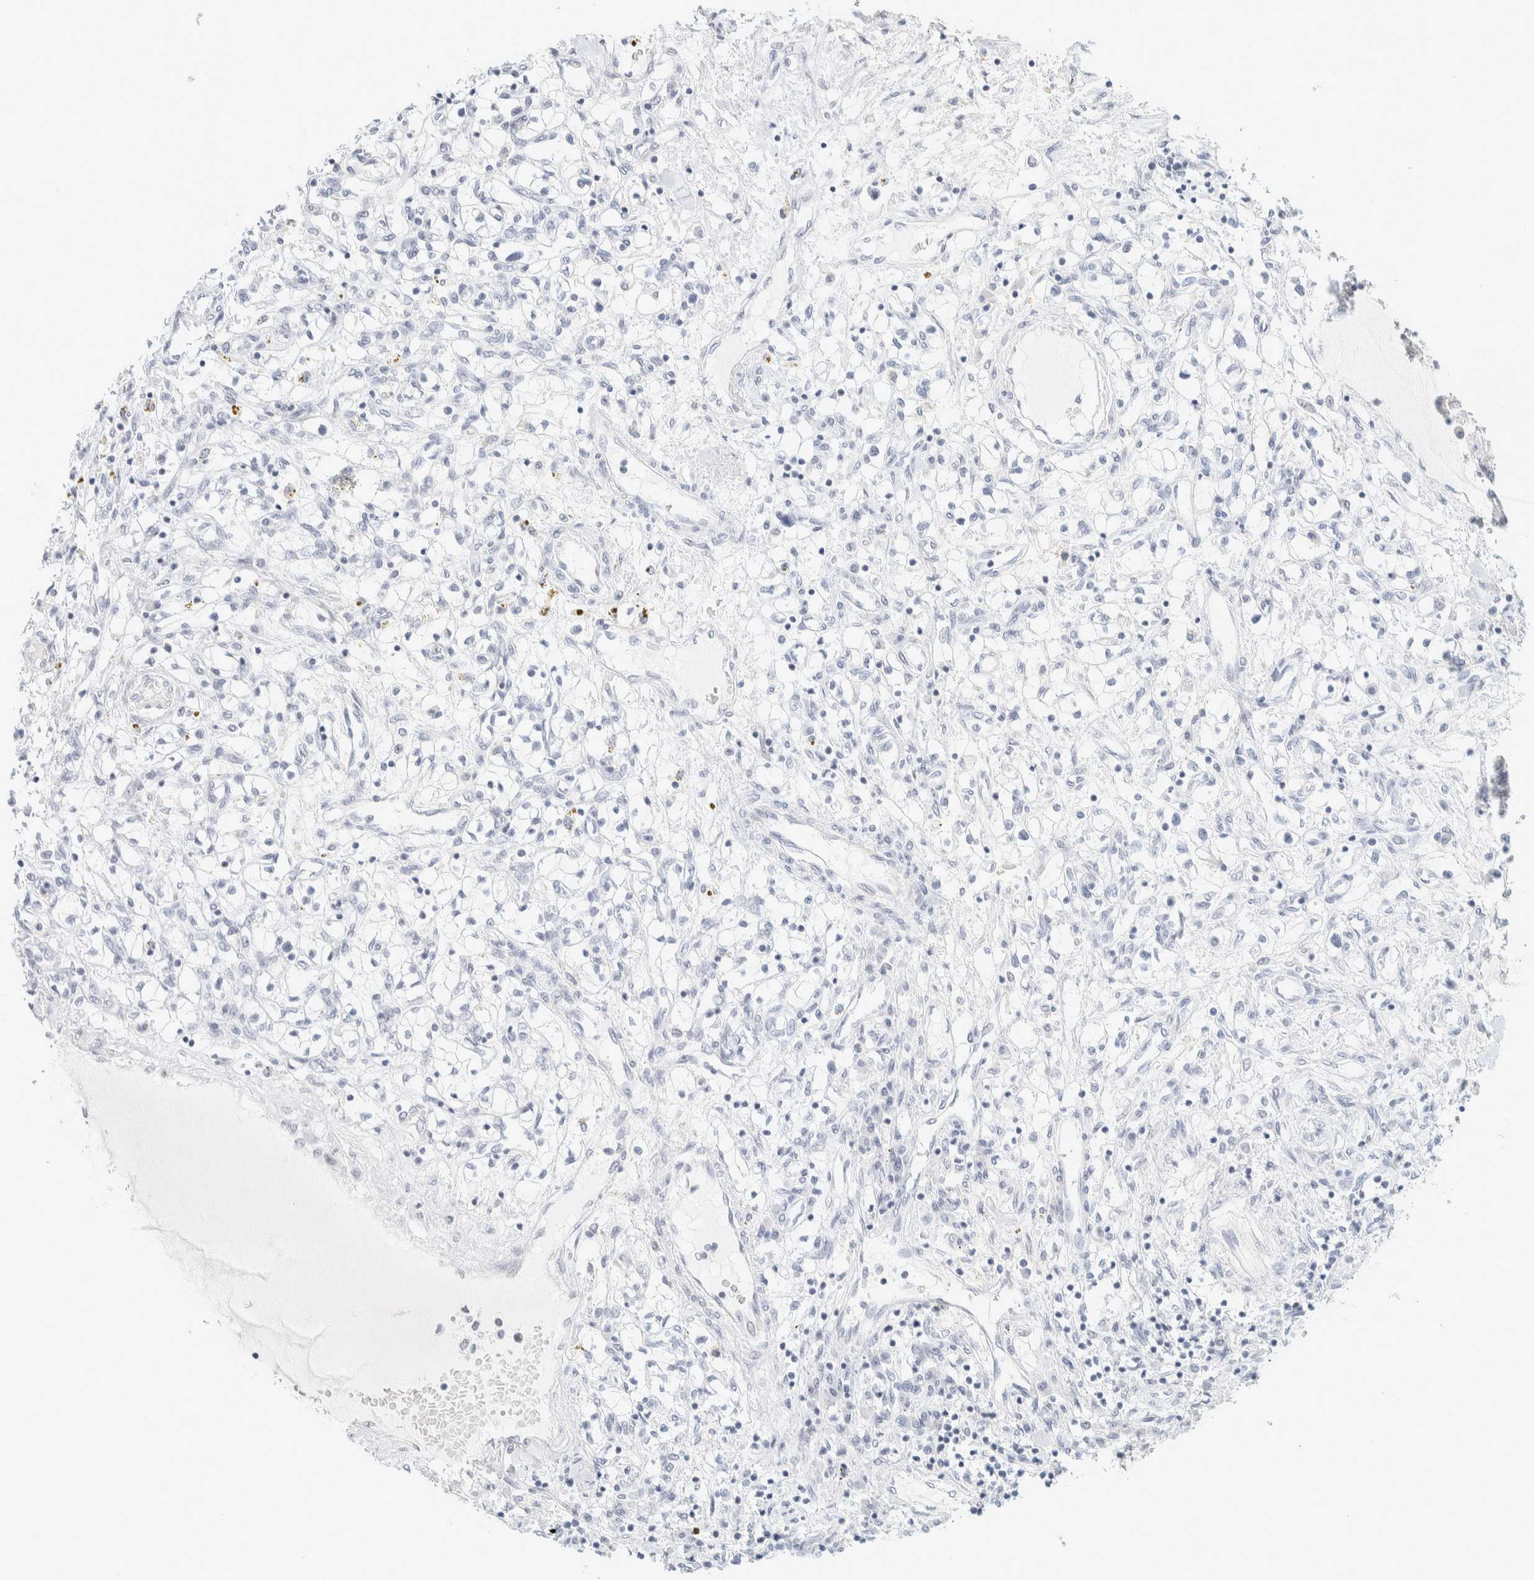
{"staining": {"intensity": "negative", "quantity": "none", "location": "none"}, "tissue": "renal cancer", "cell_type": "Tumor cells", "image_type": "cancer", "snomed": [{"axis": "morphology", "description": "Adenocarcinoma, NOS"}, {"axis": "topography", "description": "Kidney"}], "caption": "A photomicrograph of adenocarcinoma (renal) stained for a protein shows no brown staining in tumor cells. (DAB IHC, high magnification).", "gene": "CDH17", "patient": {"sex": "male", "age": 68}}